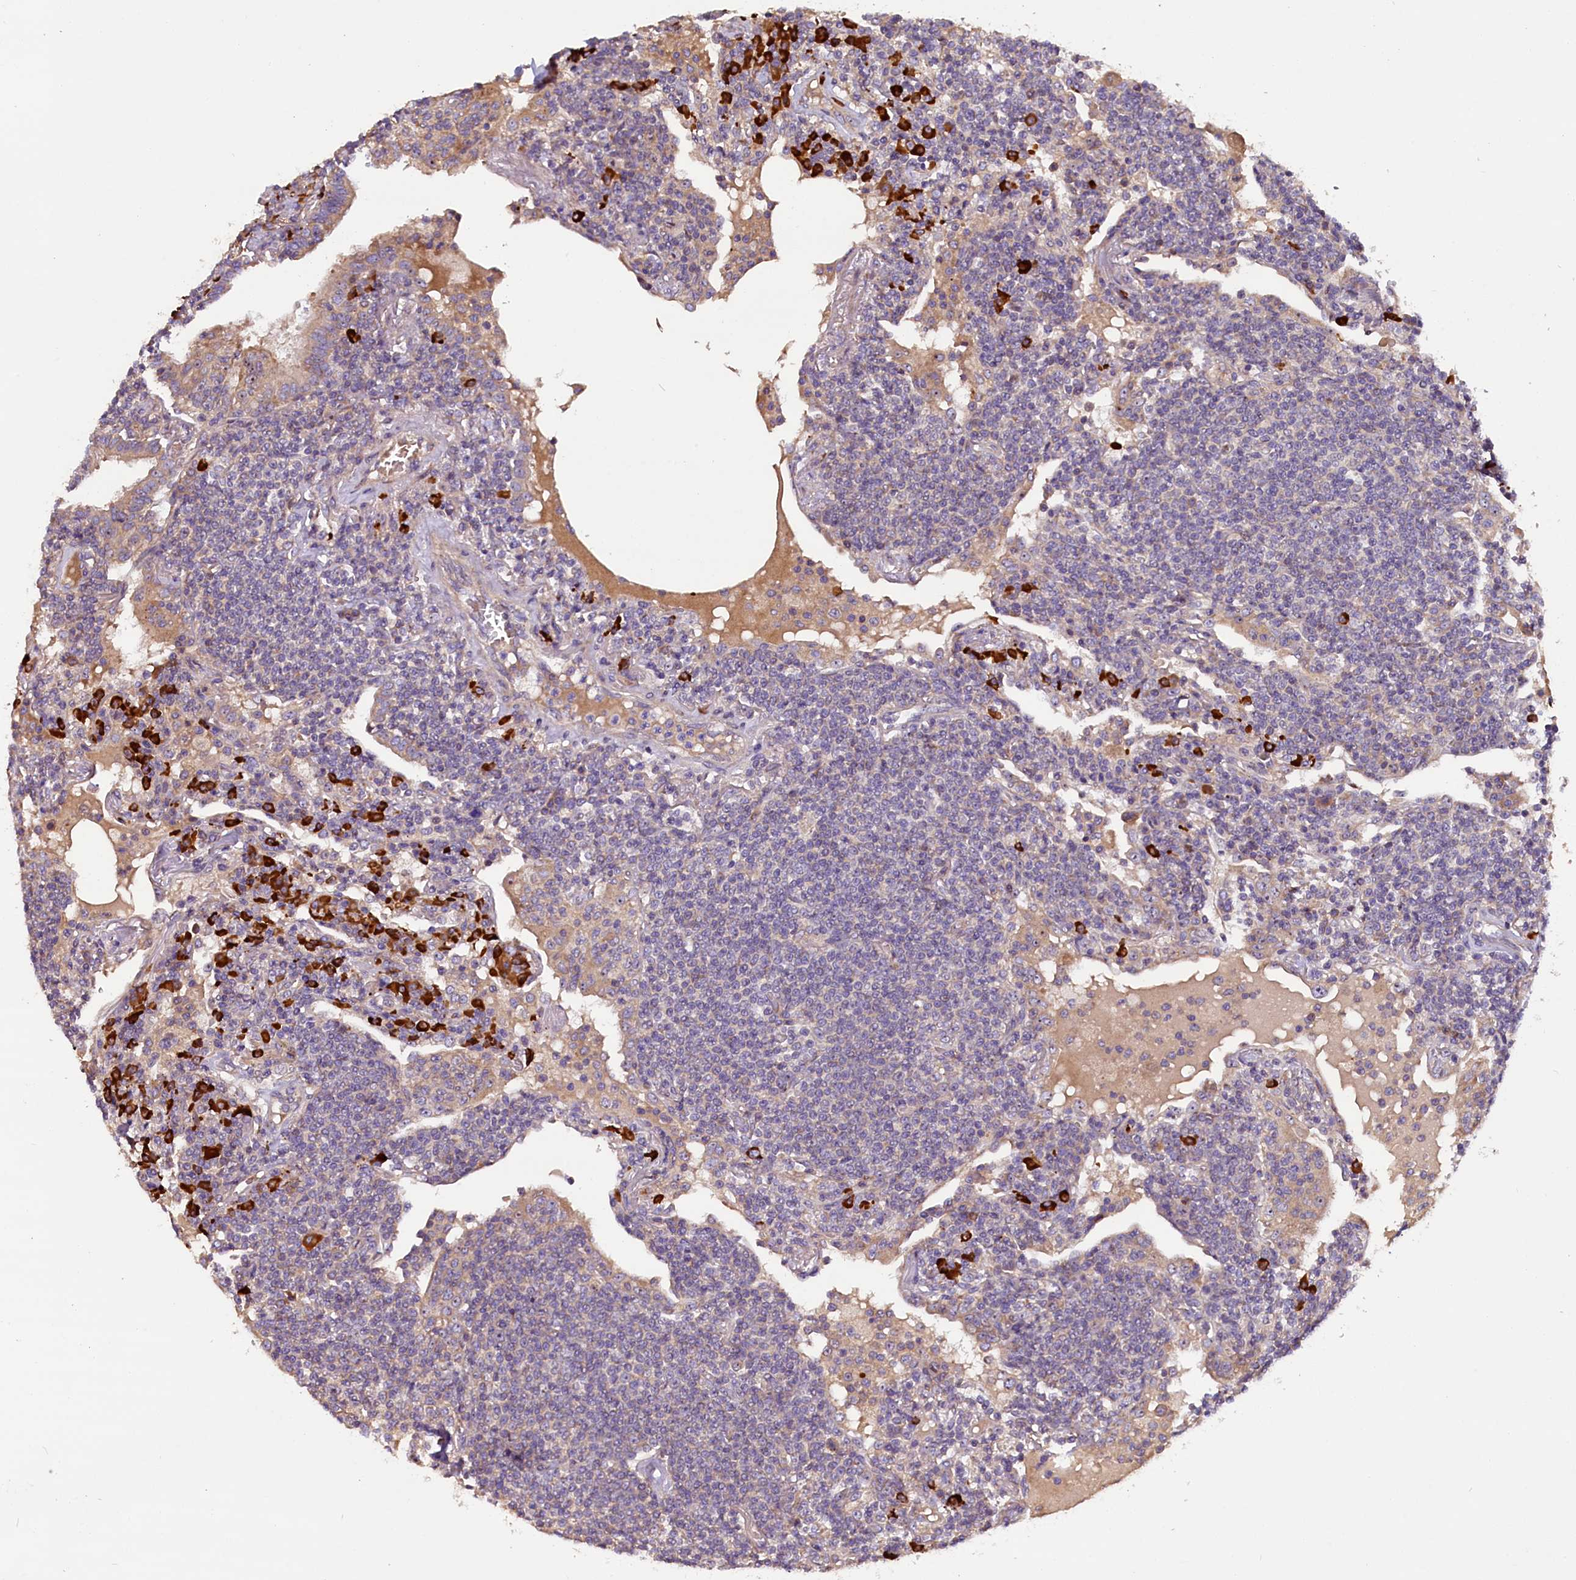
{"staining": {"intensity": "negative", "quantity": "none", "location": "none"}, "tissue": "lymphoma", "cell_type": "Tumor cells", "image_type": "cancer", "snomed": [{"axis": "morphology", "description": "Malignant lymphoma, non-Hodgkin's type, Low grade"}, {"axis": "topography", "description": "Lung"}], "caption": "Immunohistochemistry (IHC) of human low-grade malignant lymphoma, non-Hodgkin's type exhibits no expression in tumor cells.", "gene": "FRY", "patient": {"sex": "female", "age": 71}}